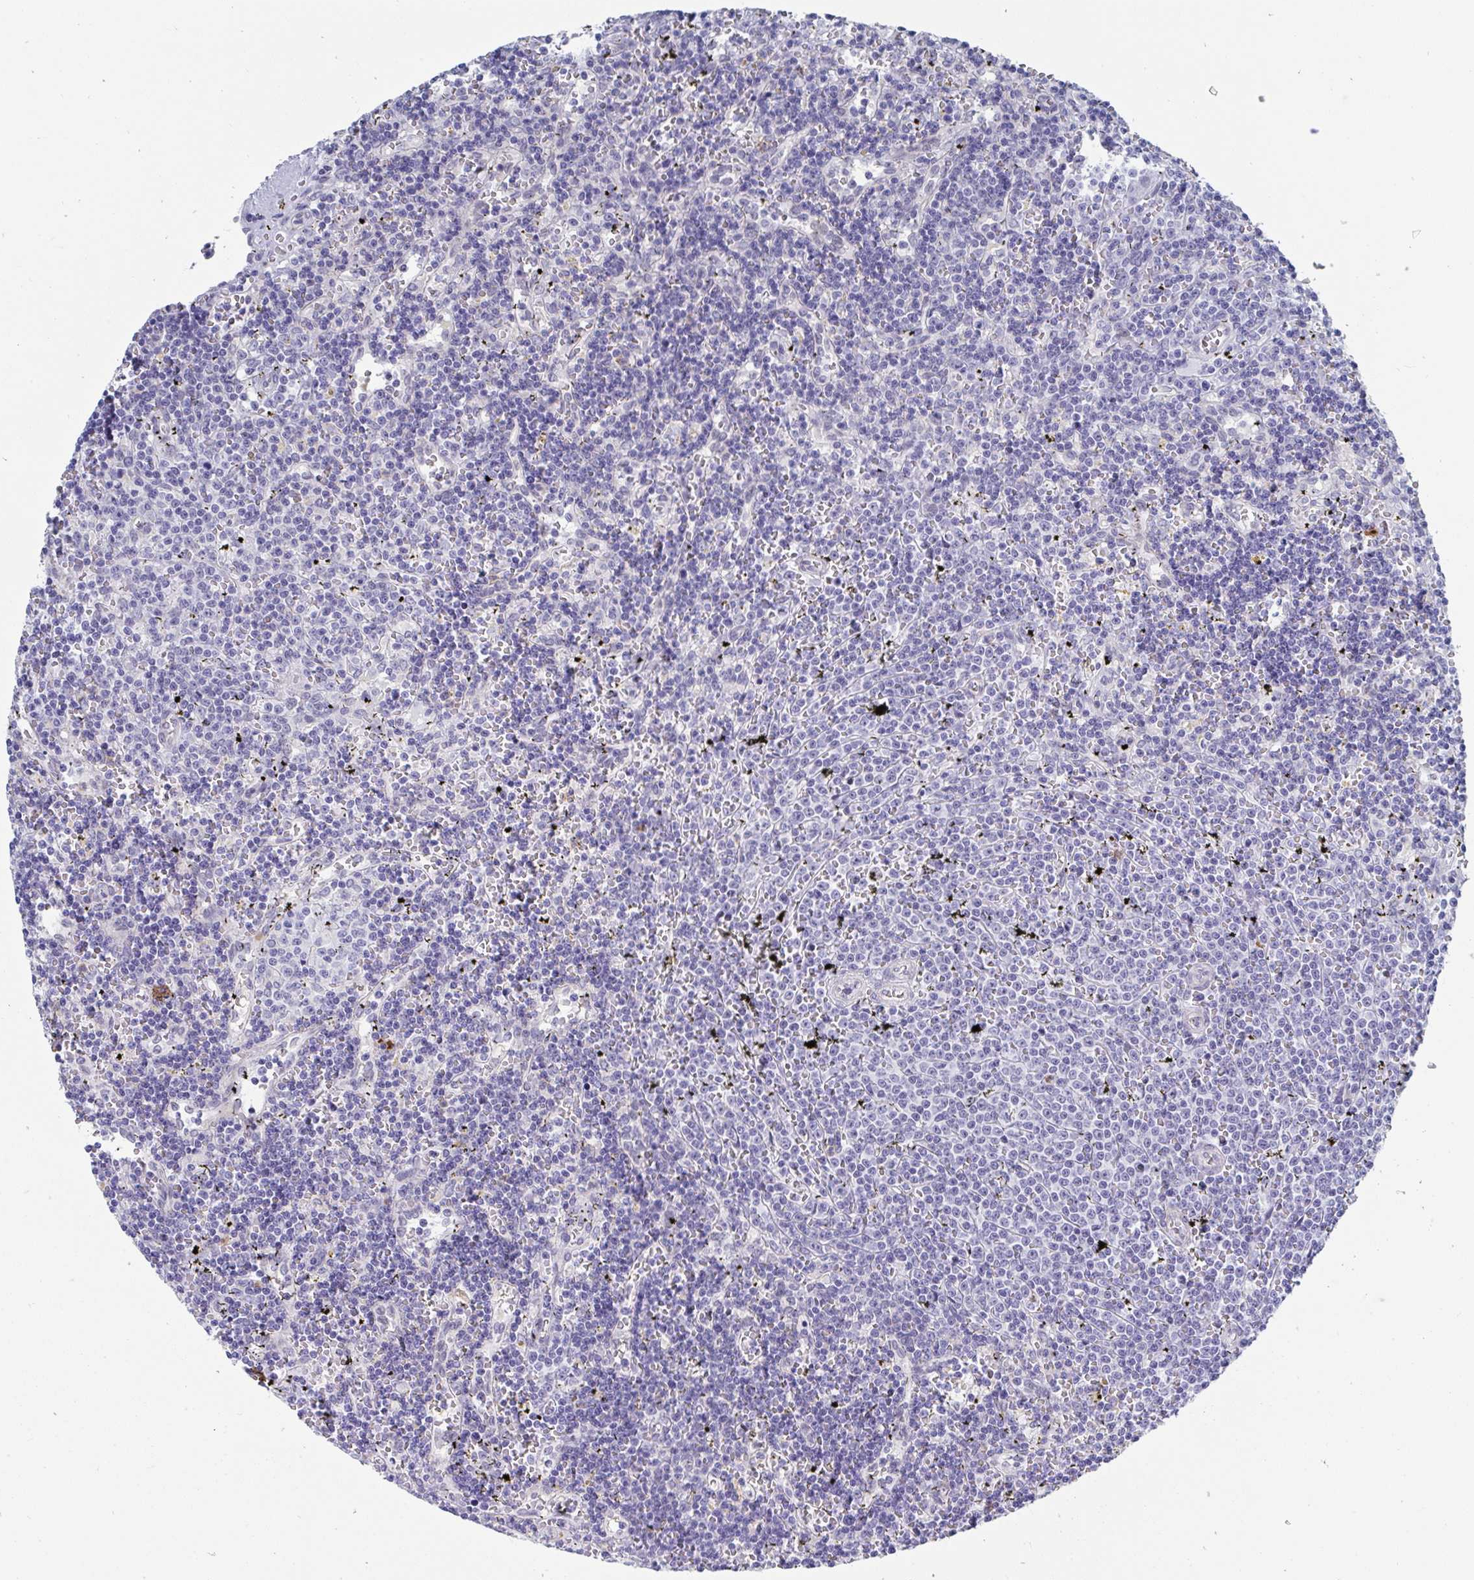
{"staining": {"intensity": "negative", "quantity": "none", "location": "none"}, "tissue": "lymphoma", "cell_type": "Tumor cells", "image_type": "cancer", "snomed": [{"axis": "morphology", "description": "Malignant lymphoma, non-Hodgkin's type, Low grade"}, {"axis": "topography", "description": "Spleen"}], "caption": "This photomicrograph is of low-grade malignant lymphoma, non-Hodgkin's type stained with immunohistochemistry to label a protein in brown with the nuclei are counter-stained blue. There is no staining in tumor cells.", "gene": "MFSD4A", "patient": {"sex": "male", "age": 60}}